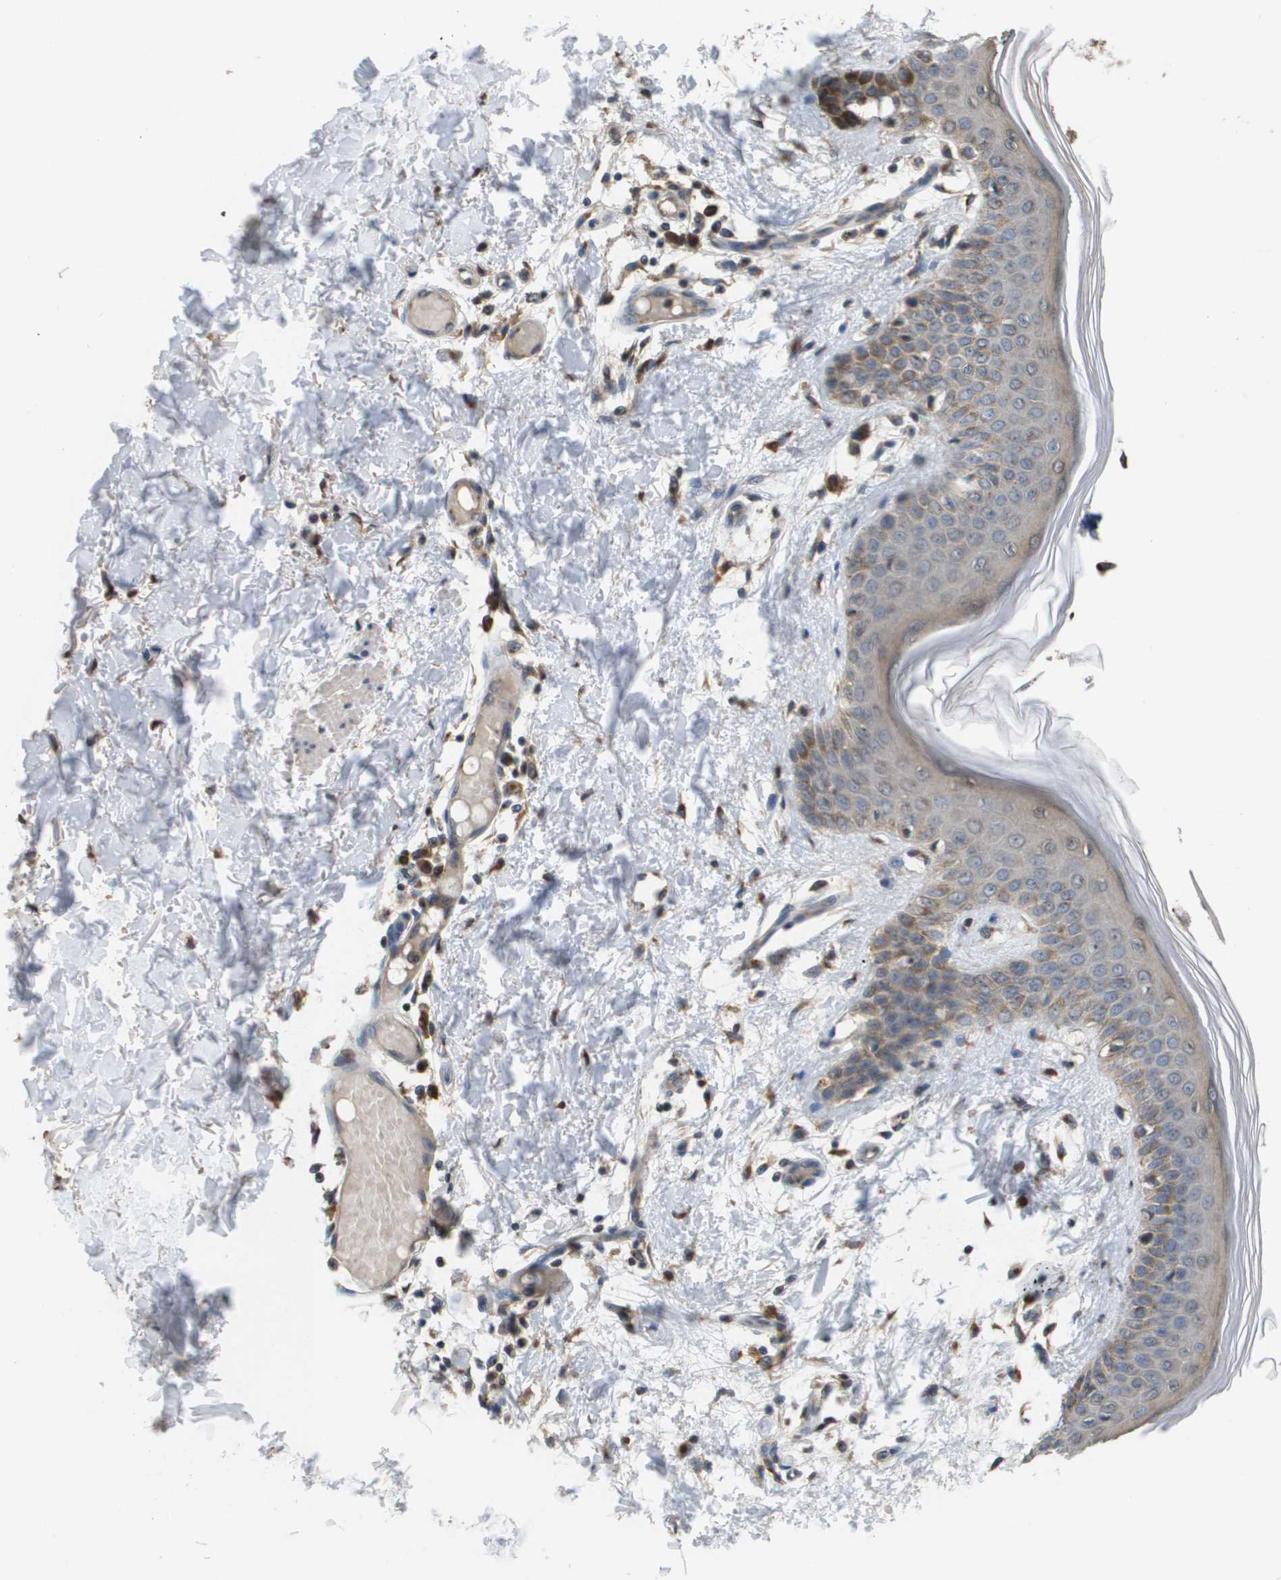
{"staining": {"intensity": "moderate", "quantity": ">75%", "location": "cytoplasmic/membranous"}, "tissue": "skin", "cell_type": "Fibroblasts", "image_type": "normal", "snomed": [{"axis": "morphology", "description": "Normal tissue, NOS"}, {"axis": "topography", "description": "Skin"}], "caption": "Protein analysis of benign skin reveals moderate cytoplasmic/membranous staining in approximately >75% of fibroblasts. The staining was performed using DAB (3,3'-diaminobenzidine), with brown indicating positive protein expression. Nuclei are stained blue with hematoxylin.", "gene": "PCK1", "patient": {"sex": "male", "age": 53}}